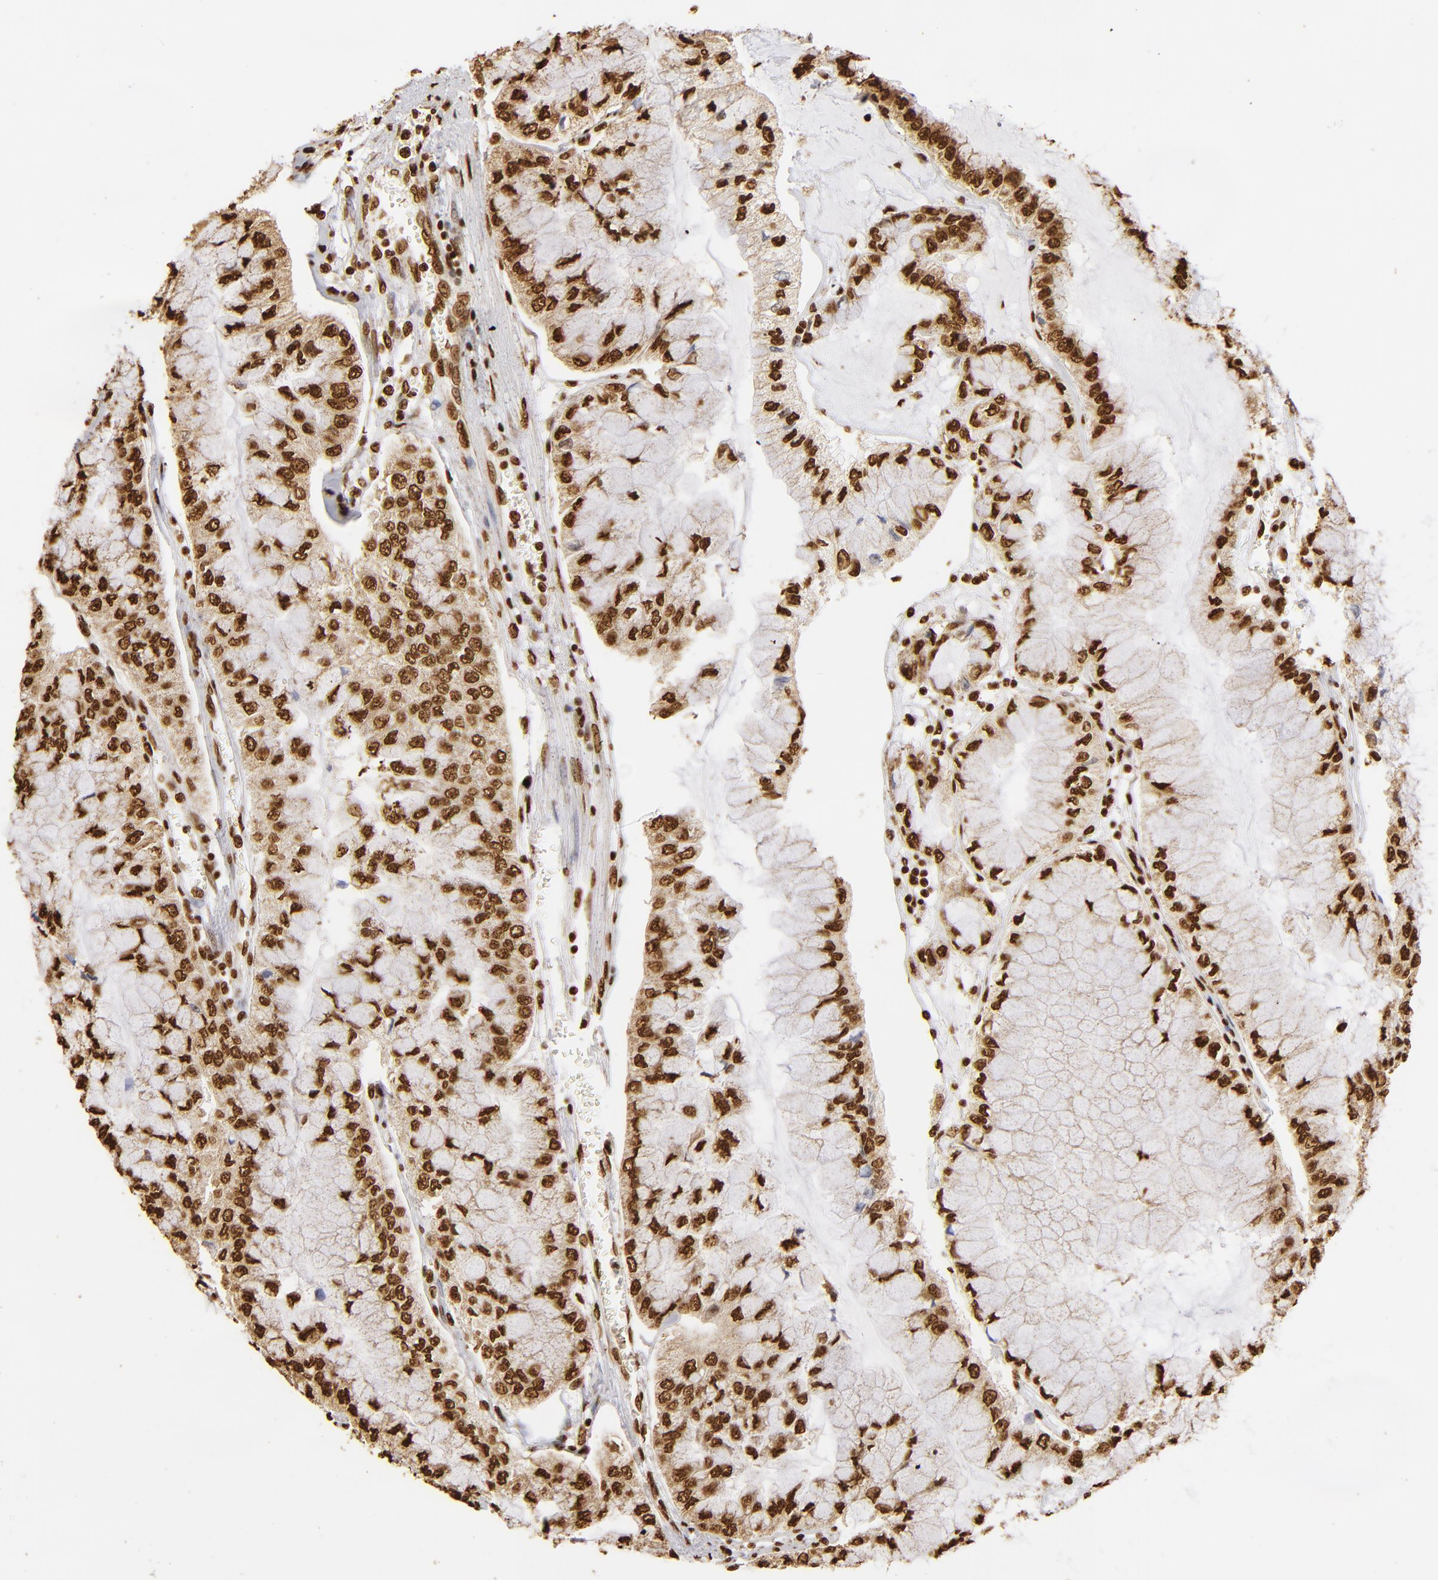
{"staining": {"intensity": "strong", "quantity": ">75%", "location": "nuclear"}, "tissue": "liver cancer", "cell_type": "Tumor cells", "image_type": "cancer", "snomed": [{"axis": "morphology", "description": "Cholangiocarcinoma"}, {"axis": "topography", "description": "Liver"}], "caption": "Immunohistochemical staining of human liver cancer (cholangiocarcinoma) demonstrates high levels of strong nuclear positivity in about >75% of tumor cells.", "gene": "ILF3", "patient": {"sex": "female", "age": 79}}